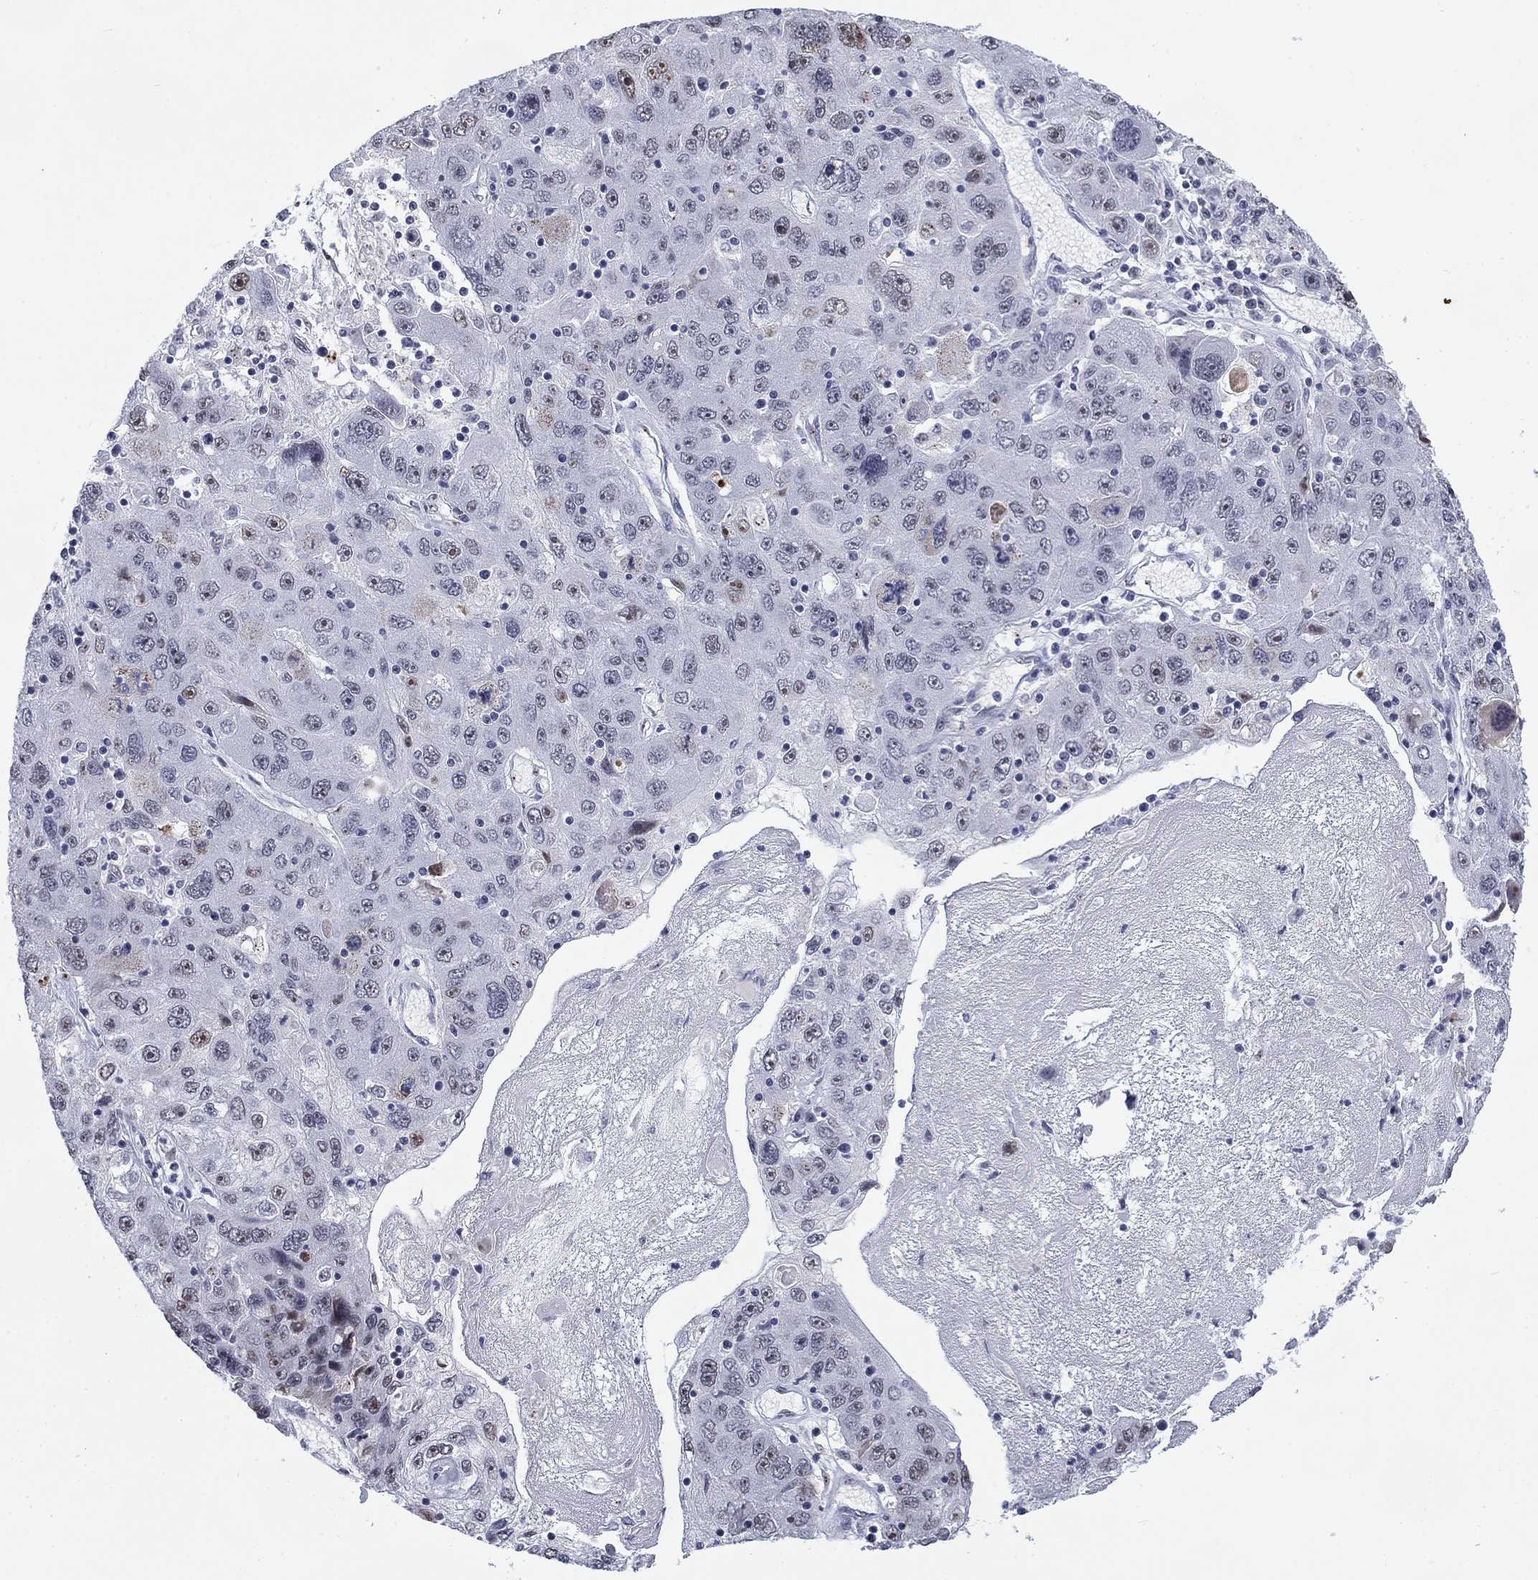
{"staining": {"intensity": "negative", "quantity": "none", "location": "none"}, "tissue": "stomach cancer", "cell_type": "Tumor cells", "image_type": "cancer", "snomed": [{"axis": "morphology", "description": "Adenocarcinoma, NOS"}, {"axis": "topography", "description": "Stomach"}], "caption": "The photomicrograph demonstrates no staining of tumor cells in adenocarcinoma (stomach).", "gene": "CSRNP3", "patient": {"sex": "male", "age": 56}}